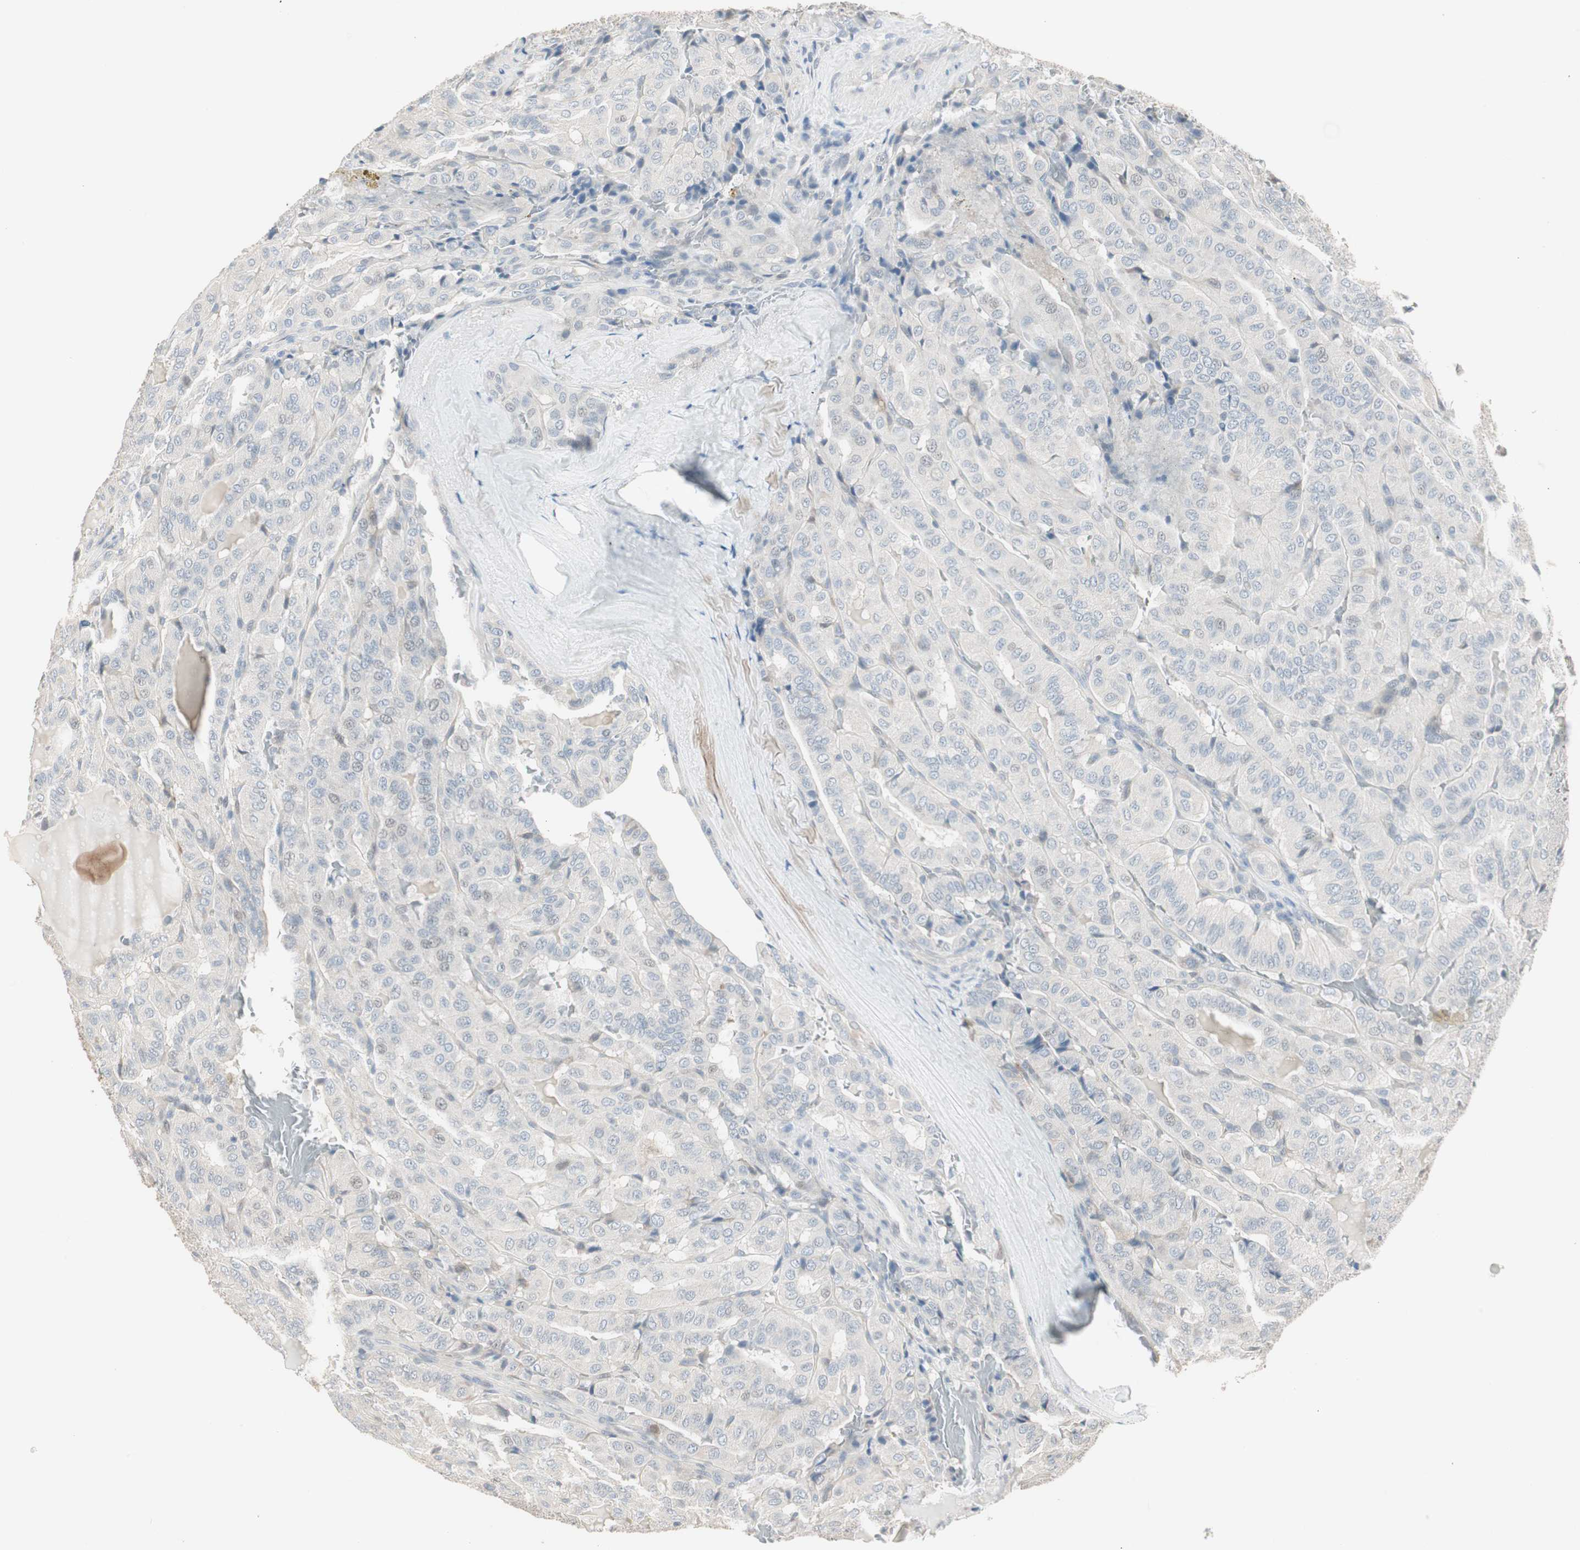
{"staining": {"intensity": "moderate", "quantity": "<25%", "location": "cytoplasmic/membranous,nuclear"}, "tissue": "thyroid cancer", "cell_type": "Tumor cells", "image_type": "cancer", "snomed": [{"axis": "morphology", "description": "Papillary adenocarcinoma, NOS"}, {"axis": "topography", "description": "Thyroid gland"}], "caption": "DAB (3,3'-diaminobenzidine) immunohistochemical staining of papillary adenocarcinoma (thyroid) displays moderate cytoplasmic/membranous and nuclear protein staining in approximately <25% of tumor cells.", "gene": "PDZK1", "patient": {"sex": "male", "age": 77}}